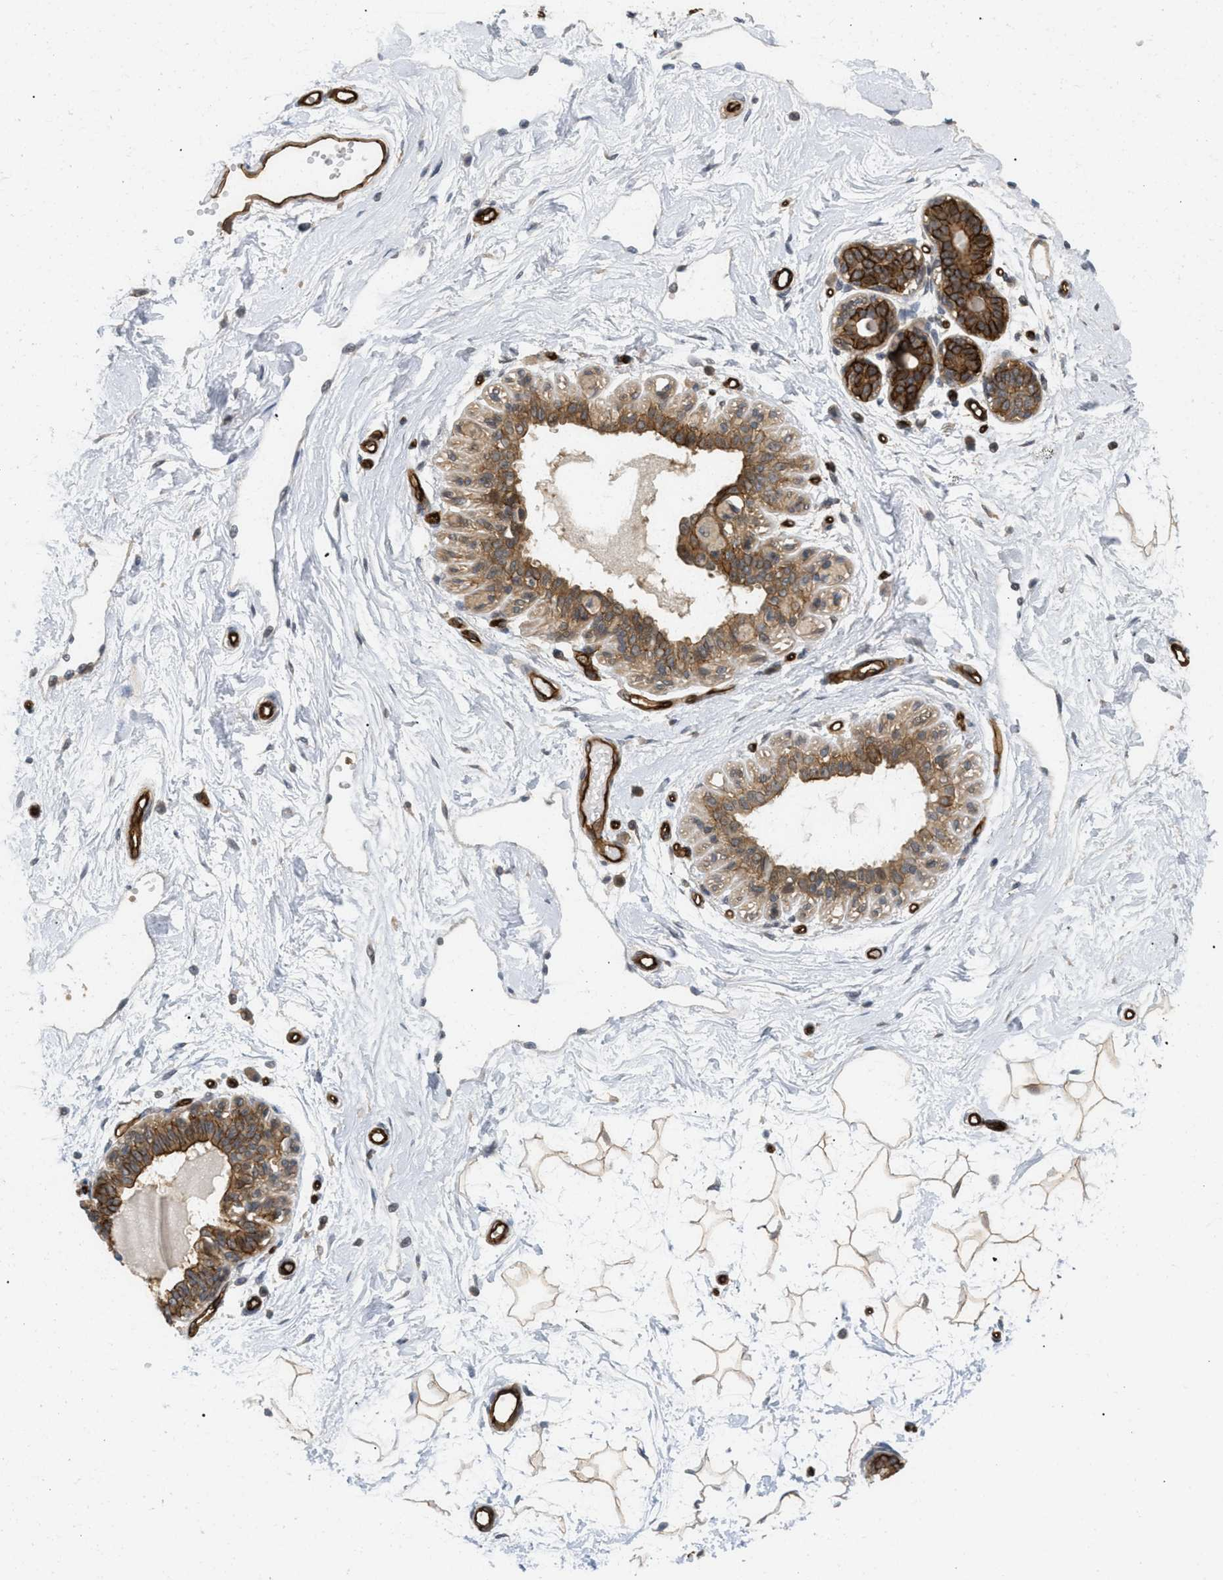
{"staining": {"intensity": "moderate", "quantity": "25%-75%", "location": "cytoplasmic/membranous"}, "tissue": "breast", "cell_type": "Adipocytes", "image_type": "normal", "snomed": [{"axis": "morphology", "description": "Normal tissue, NOS"}, {"axis": "topography", "description": "Breast"}], "caption": "IHC photomicrograph of unremarkable breast stained for a protein (brown), which exhibits medium levels of moderate cytoplasmic/membranous staining in approximately 25%-75% of adipocytes.", "gene": "PALMD", "patient": {"sex": "female", "age": 45}}